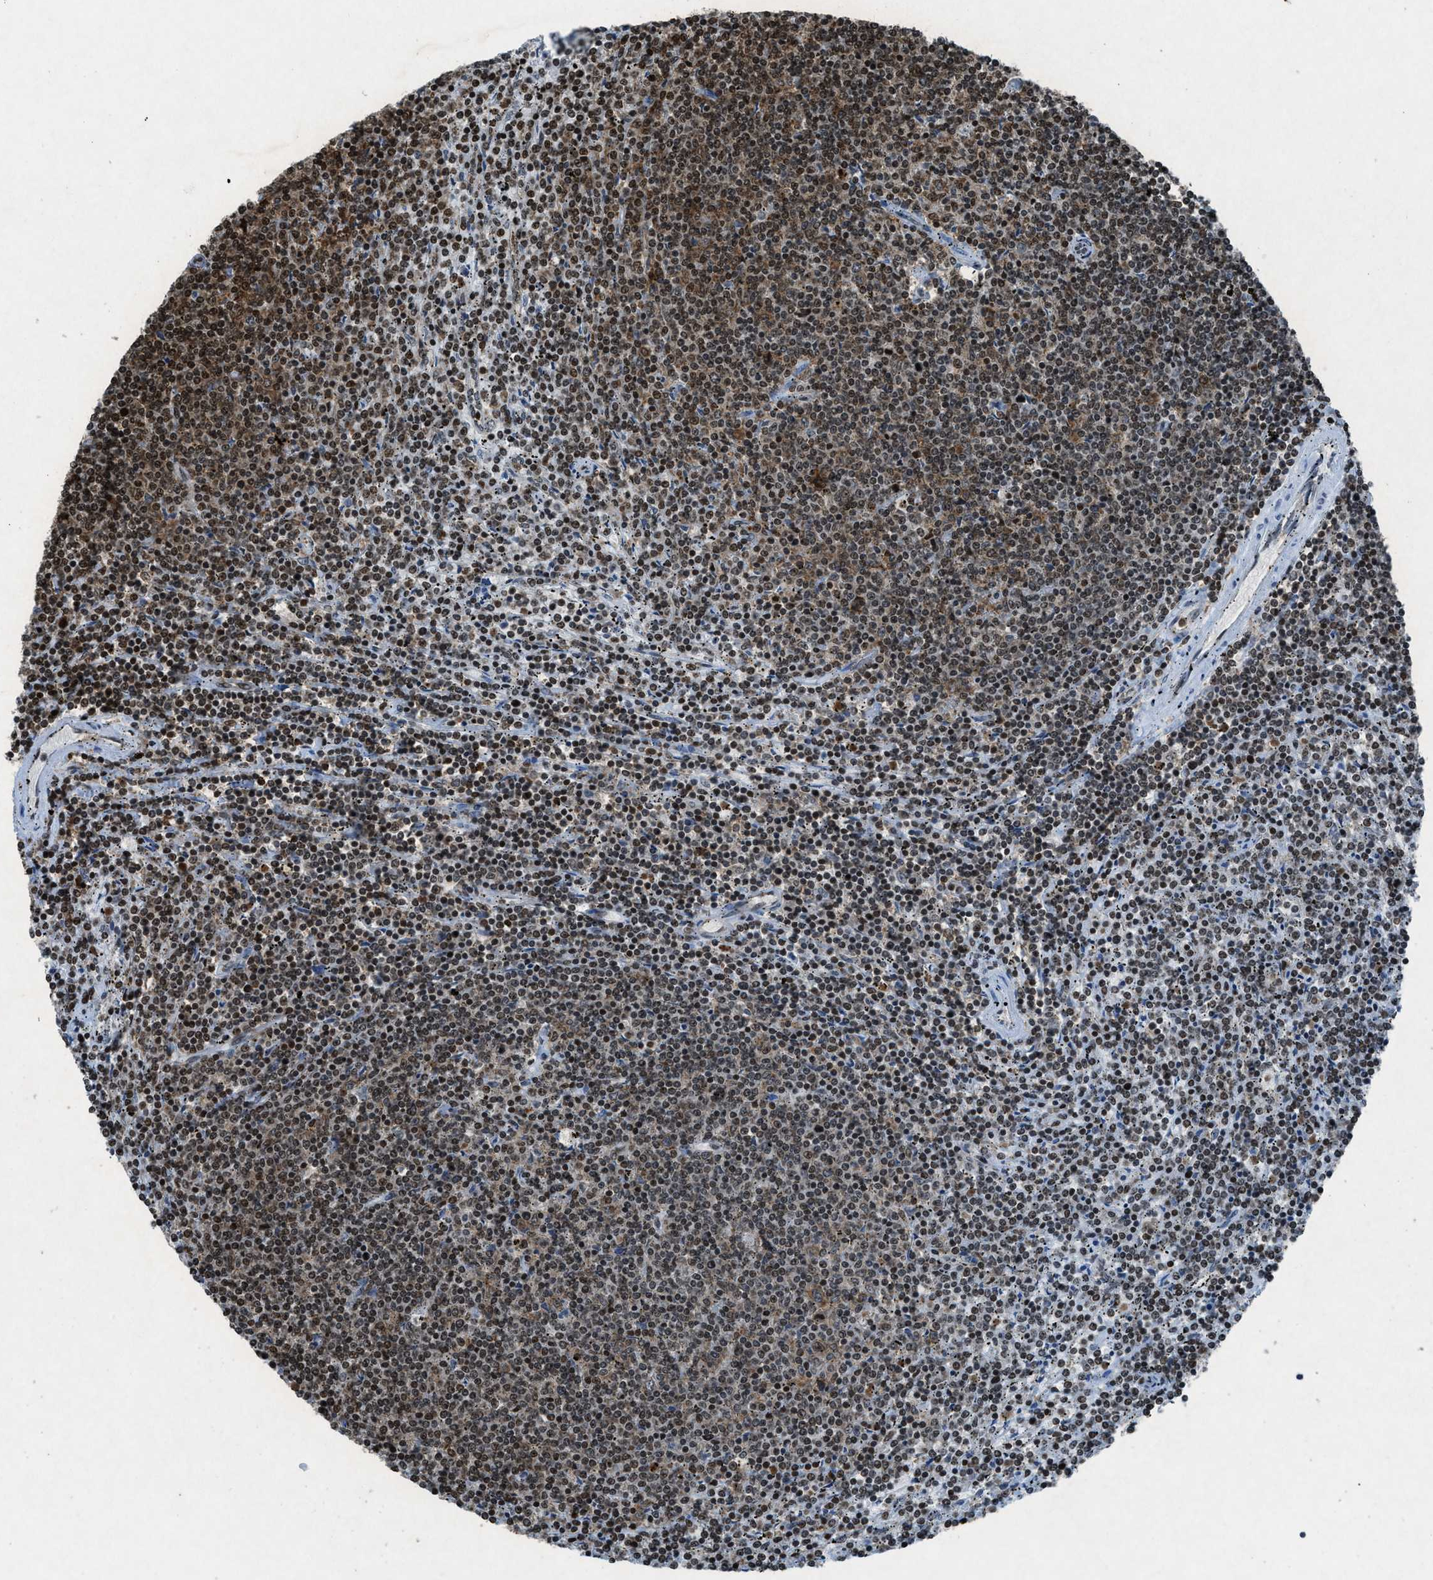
{"staining": {"intensity": "moderate", "quantity": "25%-75%", "location": "nuclear"}, "tissue": "lymphoma", "cell_type": "Tumor cells", "image_type": "cancer", "snomed": [{"axis": "morphology", "description": "Malignant lymphoma, non-Hodgkin's type, Low grade"}, {"axis": "topography", "description": "Spleen"}], "caption": "This image shows IHC staining of malignant lymphoma, non-Hodgkin's type (low-grade), with medium moderate nuclear positivity in approximately 25%-75% of tumor cells.", "gene": "NXF1", "patient": {"sex": "female", "age": 50}}